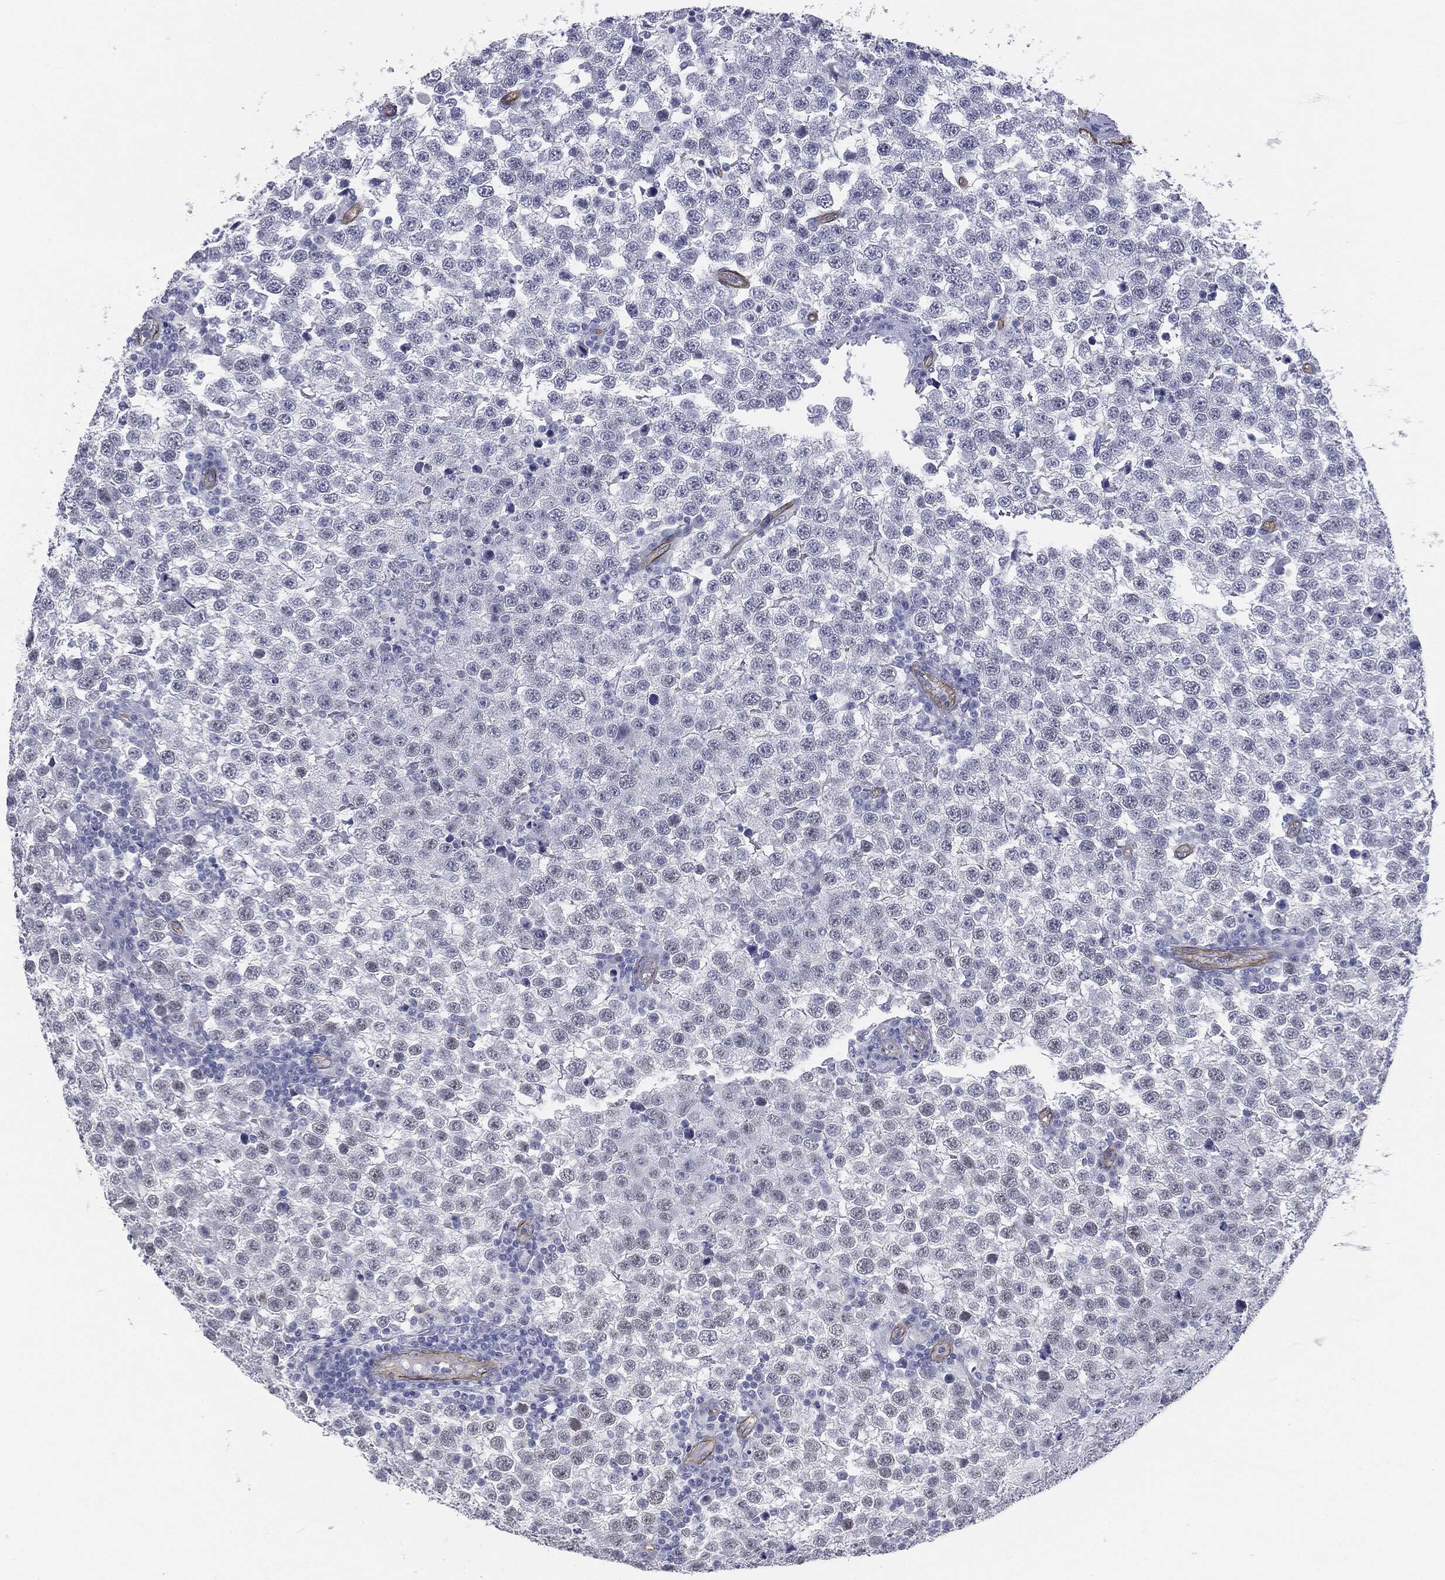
{"staining": {"intensity": "negative", "quantity": "none", "location": "none"}, "tissue": "testis cancer", "cell_type": "Tumor cells", "image_type": "cancer", "snomed": [{"axis": "morphology", "description": "Seminoma, NOS"}, {"axis": "topography", "description": "Testis"}], "caption": "IHC of testis seminoma shows no expression in tumor cells. (Brightfield microscopy of DAB IHC at high magnification).", "gene": "MUC5AC", "patient": {"sex": "male", "age": 34}}